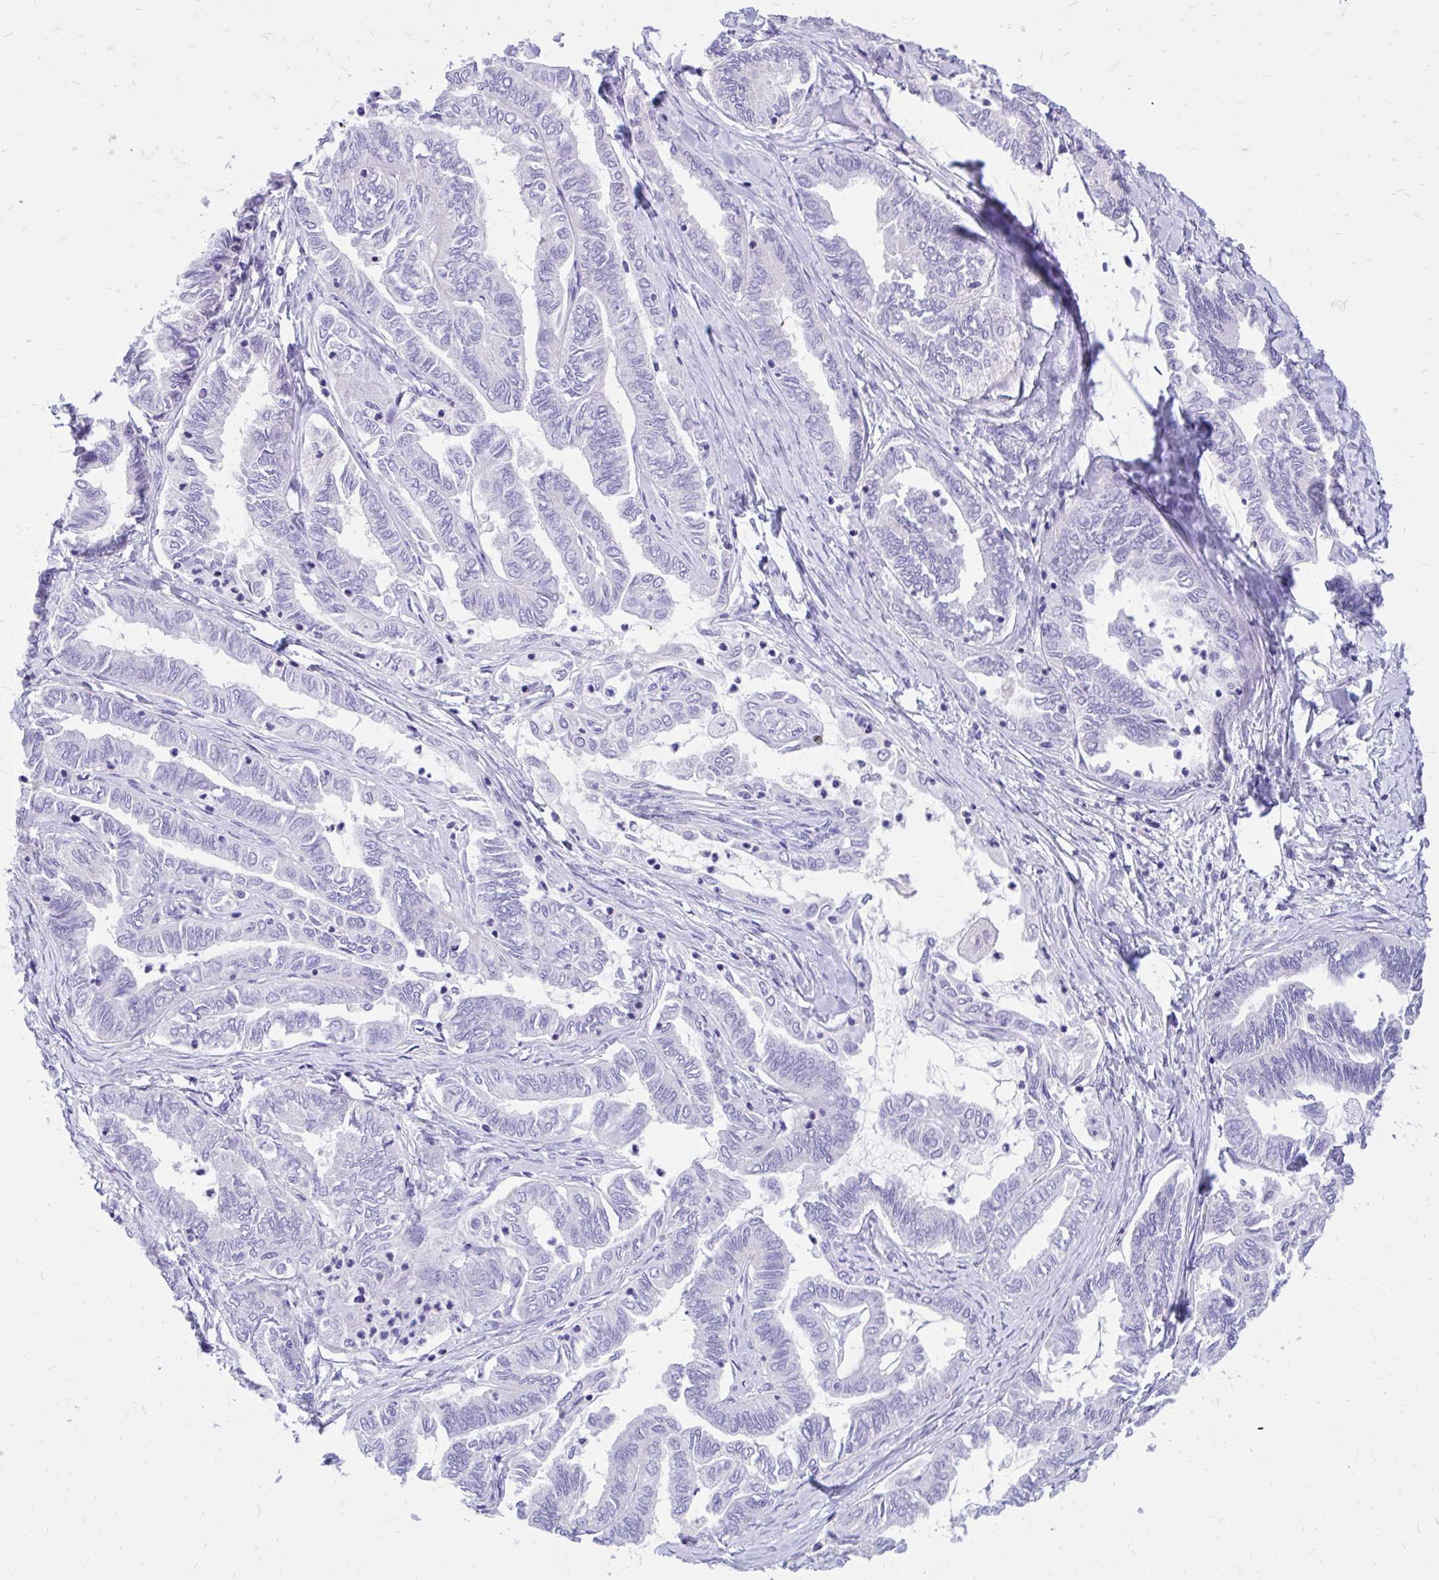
{"staining": {"intensity": "negative", "quantity": "none", "location": "none"}, "tissue": "ovarian cancer", "cell_type": "Tumor cells", "image_type": "cancer", "snomed": [{"axis": "morphology", "description": "Carcinoma, endometroid"}, {"axis": "topography", "description": "Ovary"}], "caption": "Ovarian endometroid carcinoma was stained to show a protein in brown. There is no significant staining in tumor cells.", "gene": "MON1A", "patient": {"sex": "female", "age": 70}}